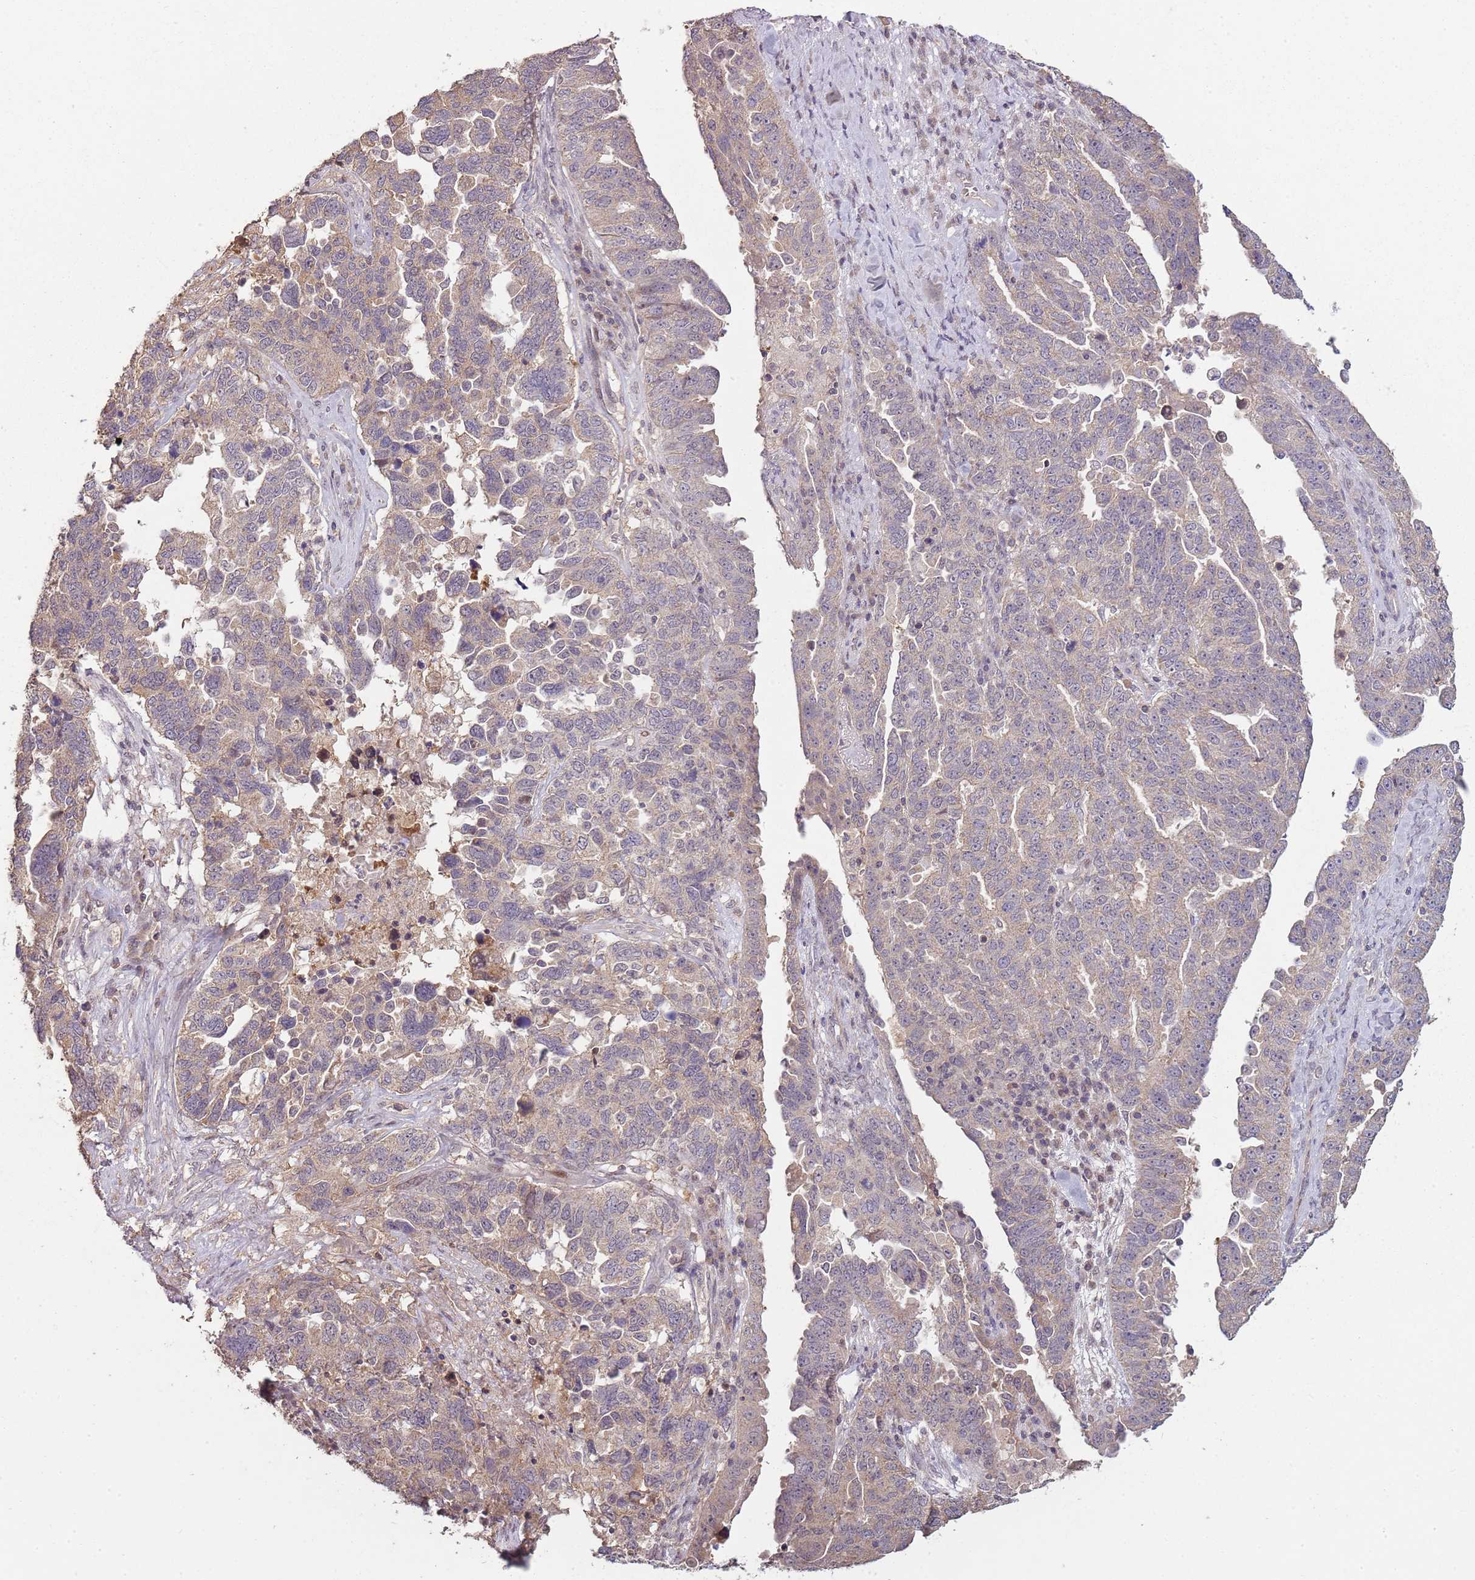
{"staining": {"intensity": "weak", "quantity": "25%-75%", "location": "cytoplasmic/membranous"}, "tissue": "ovarian cancer", "cell_type": "Tumor cells", "image_type": "cancer", "snomed": [{"axis": "morphology", "description": "Carcinoma, endometroid"}, {"axis": "topography", "description": "Ovary"}], "caption": "Brown immunohistochemical staining in ovarian cancer reveals weak cytoplasmic/membranous staining in approximately 25%-75% of tumor cells.", "gene": "TEKT4", "patient": {"sex": "female", "age": 62}}